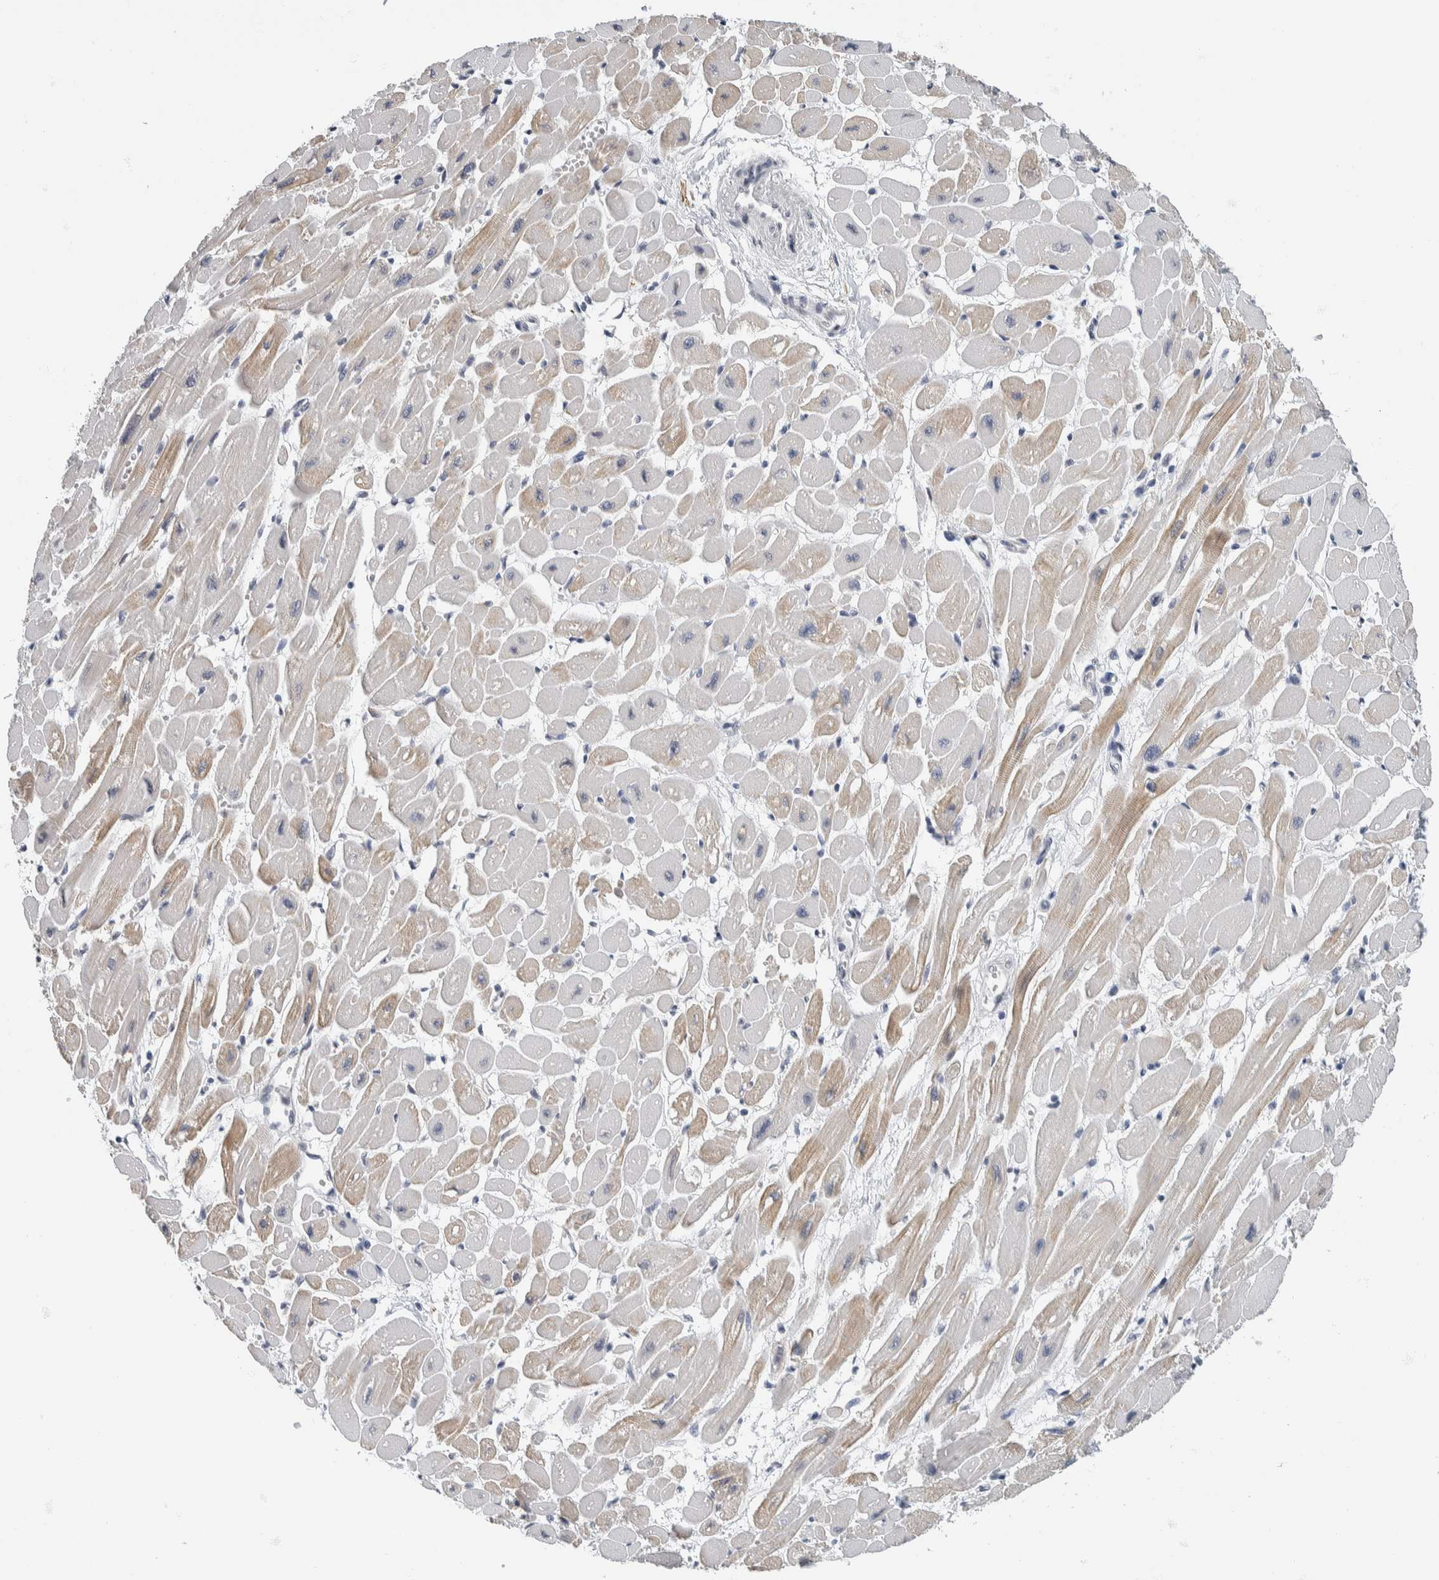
{"staining": {"intensity": "weak", "quantity": "25%-75%", "location": "cytoplasmic/membranous"}, "tissue": "heart muscle", "cell_type": "Cardiomyocytes", "image_type": "normal", "snomed": [{"axis": "morphology", "description": "Normal tissue, NOS"}, {"axis": "topography", "description": "Heart"}], "caption": "Immunohistochemistry (DAB) staining of normal human heart muscle reveals weak cytoplasmic/membranous protein expression in about 25%-75% of cardiomyocytes.", "gene": "NEFM", "patient": {"sex": "female", "age": 54}}